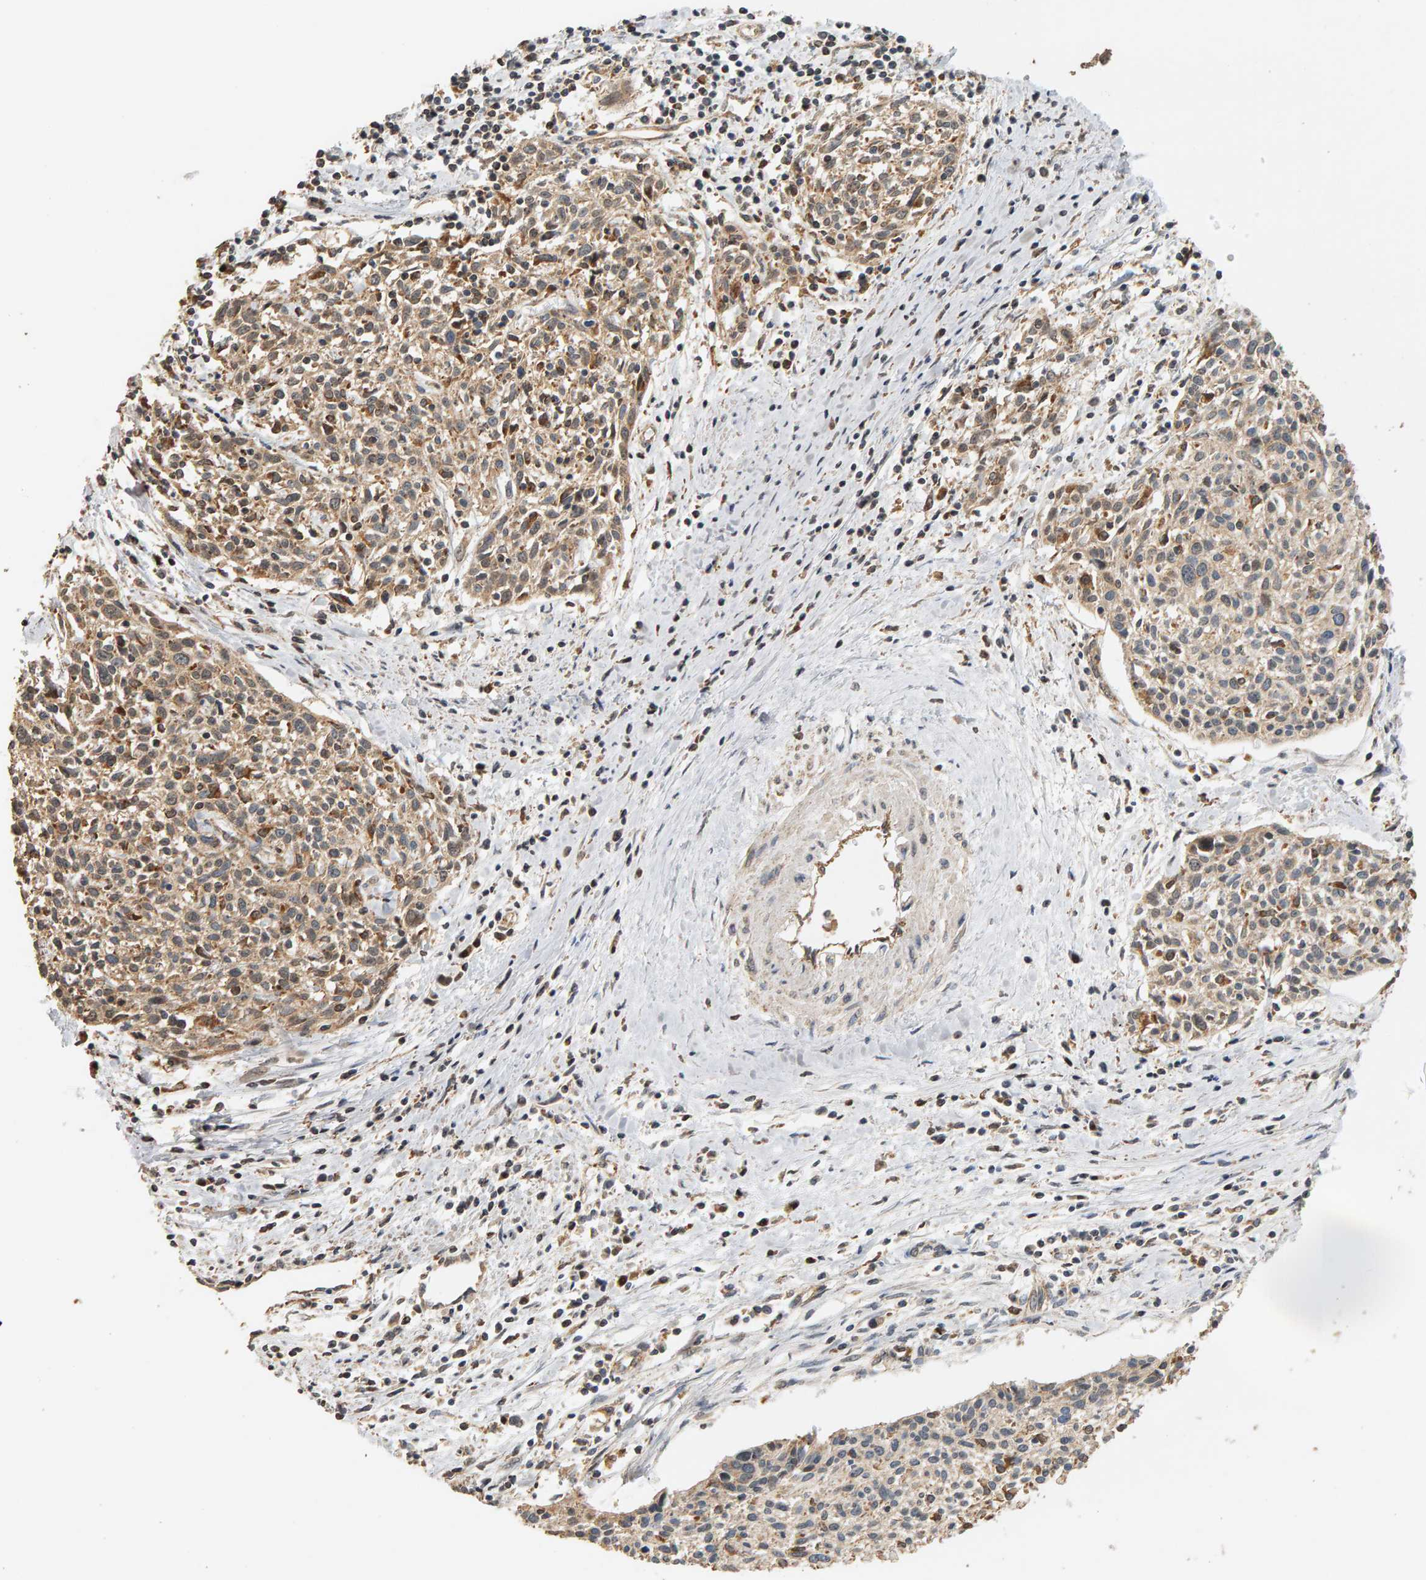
{"staining": {"intensity": "weak", "quantity": "<25%", "location": "cytoplasmic/membranous"}, "tissue": "cervical cancer", "cell_type": "Tumor cells", "image_type": "cancer", "snomed": [{"axis": "morphology", "description": "Squamous cell carcinoma, NOS"}, {"axis": "topography", "description": "Cervix"}], "caption": "This is a photomicrograph of immunohistochemistry staining of cervical squamous cell carcinoma, which shows no staining in tumor cells.", "gene": "GSTK1", "patient": {"sex": "female", "age": 51}}